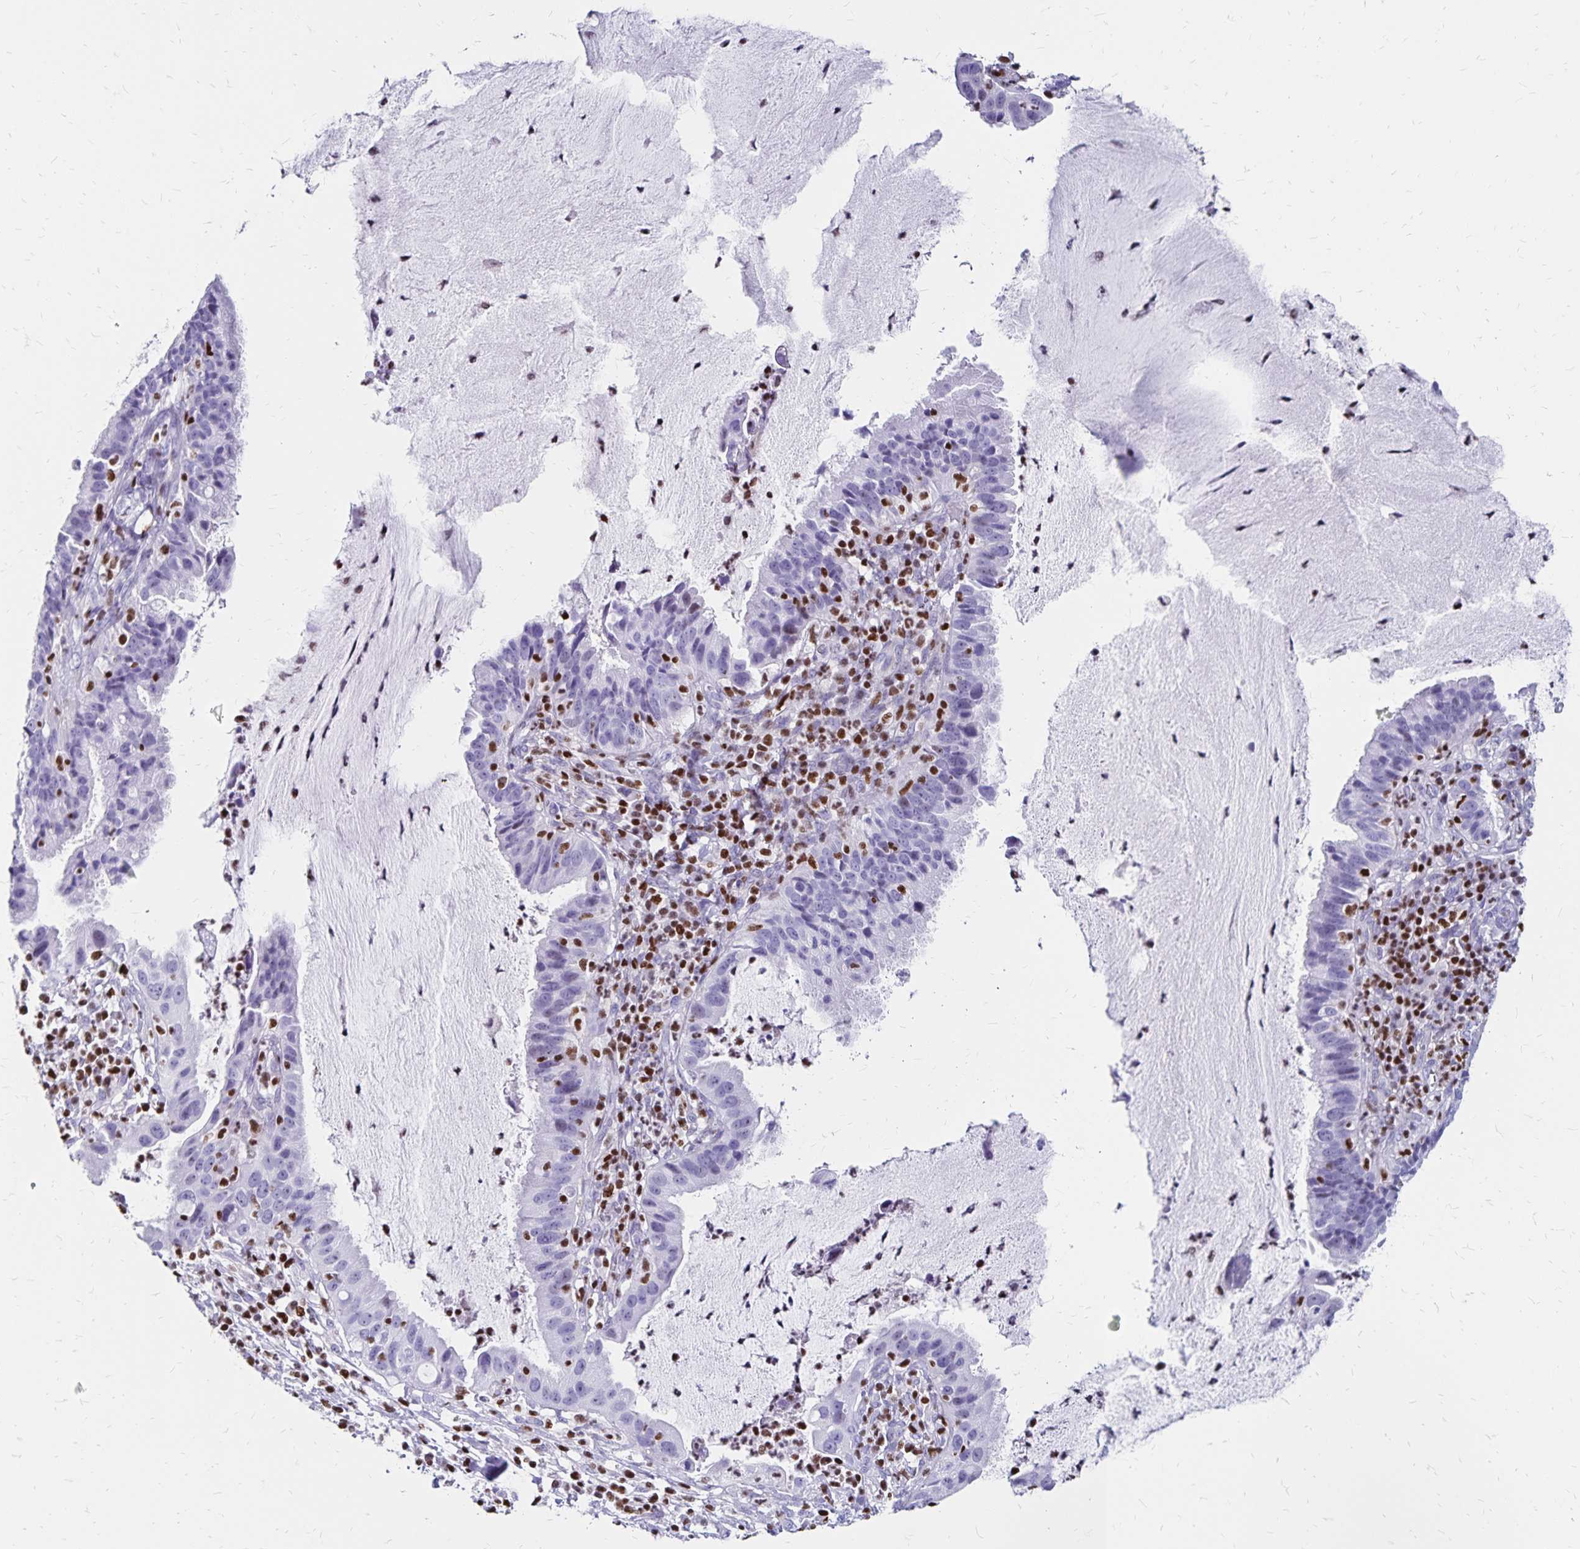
{"staining": {"intensity": "negative", "quantity": "none", "location": "none"}, "tissue": "cervical cancer", "cell_type": "Tumor cells", "image_type": "cancer", "snomed": [{"axis": "morphology", "description": "Adenocarcinoma, NOS"}, {"axis": "topography", "description": "Cervix"}], "caption": "A micrograph of adenocarcinoma (cervical) stained for a protein reveals no brown staining in tumor cells.", "gene": "IKZF1", "patient": {"sex": "female", "age": 34}}